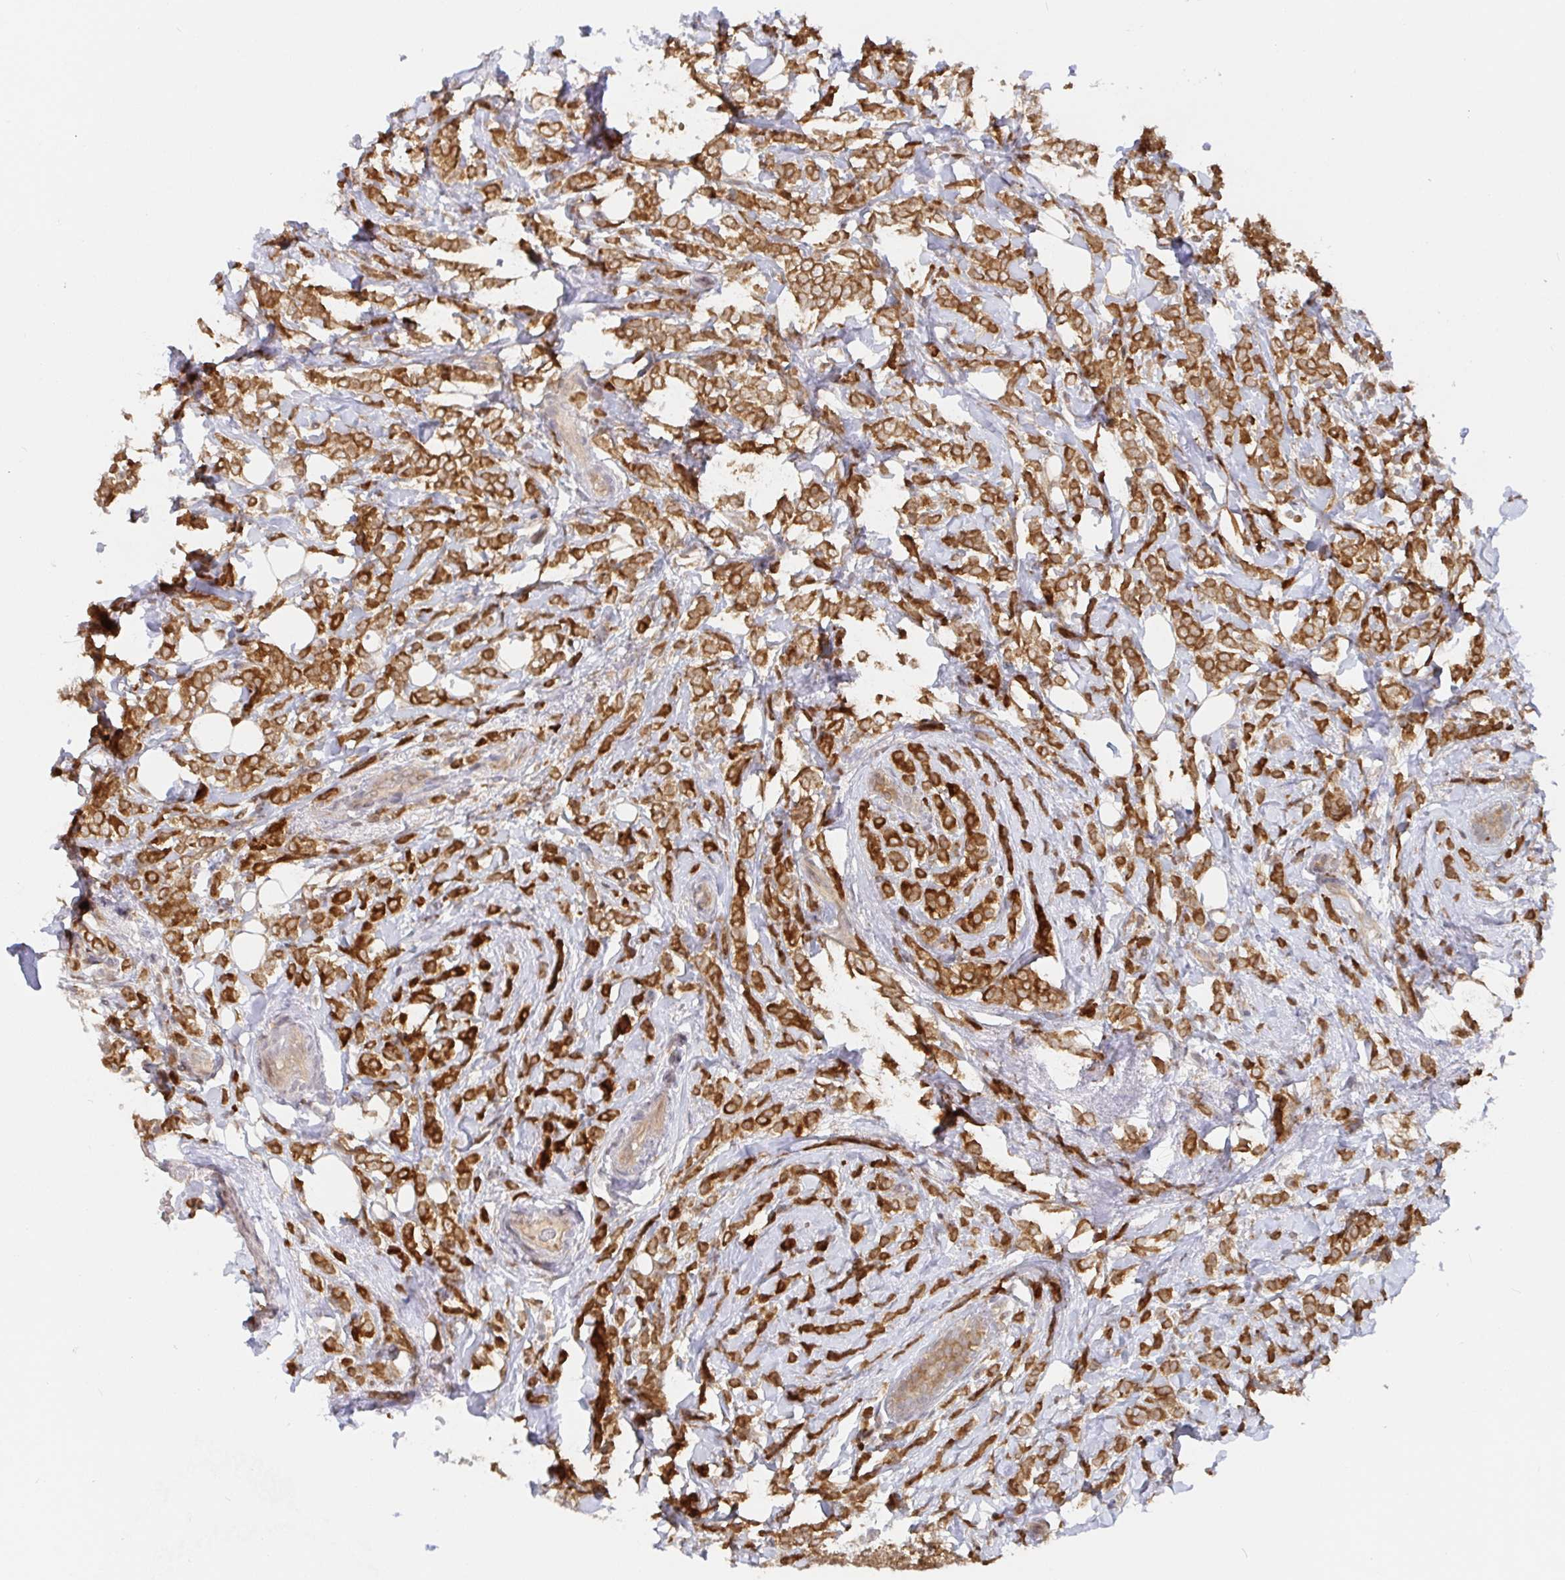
{"staining": {"intensity": "strong", "quantity": ">75%", "location": "cytoplasmic/membranous"}, "tissue": "breast cancer", "cell_type": "Tumor cells", "image_type": "cancer", "snomed": [{"axis": "morphology", "description": "Lobular carcinoma"}, {"axis": "topography", "description": "Breast"}], "caption": "Immunohistochemical staining of lobular carcinoma (breast) demonstrates strong cytoplasmic/membranous protein staining in approximately >75% of tumor cells. Nuclei are stained in blue.", "gene": "ALG1", "patient": {"sex": "female", "age": 49}}